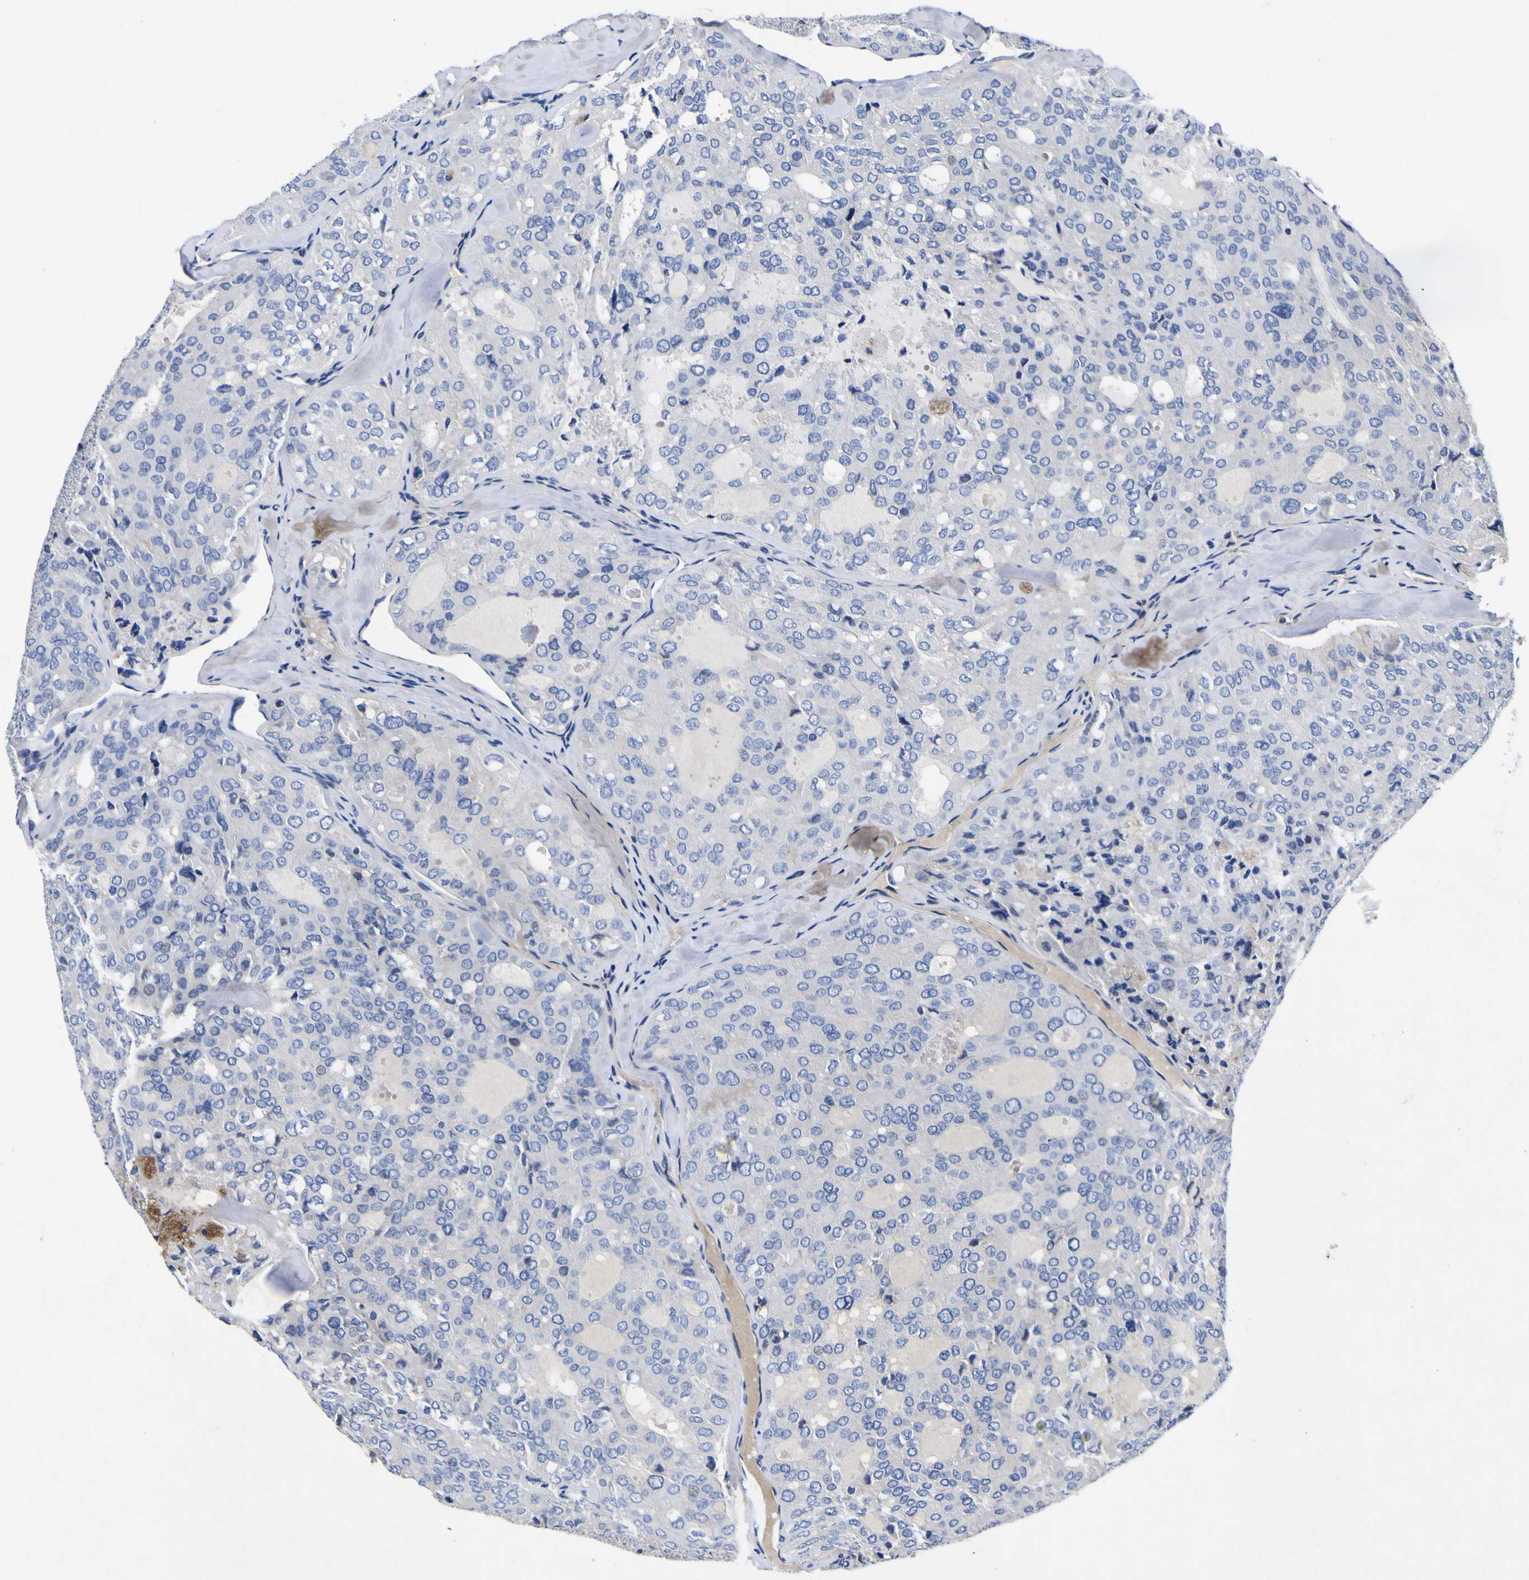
{"staining": {"intensity": "negative", "quantity": "none", "location": "none"}, "tissue": "thyroid cancer", "cell_type": "Tumor cells", "image_type": "cancer", "snomed": [{"axis": "morphology", "description": "Follicular adenoma carcinoma, NOS"}, {"axis": "topography", "description": "Thyroid gland"}], "caption": "A high-resolution image shows immunohistochemistry staining of thyroid follicular adenoma carcinoma, which exhibits no significant positivity in tumor cells. (Brightfield microscopy of DAB (3,3'-diaminobenzidine) IHC at high magnification).", "gene": "VASN", "patient": {"sex": "male", "age": 75}}